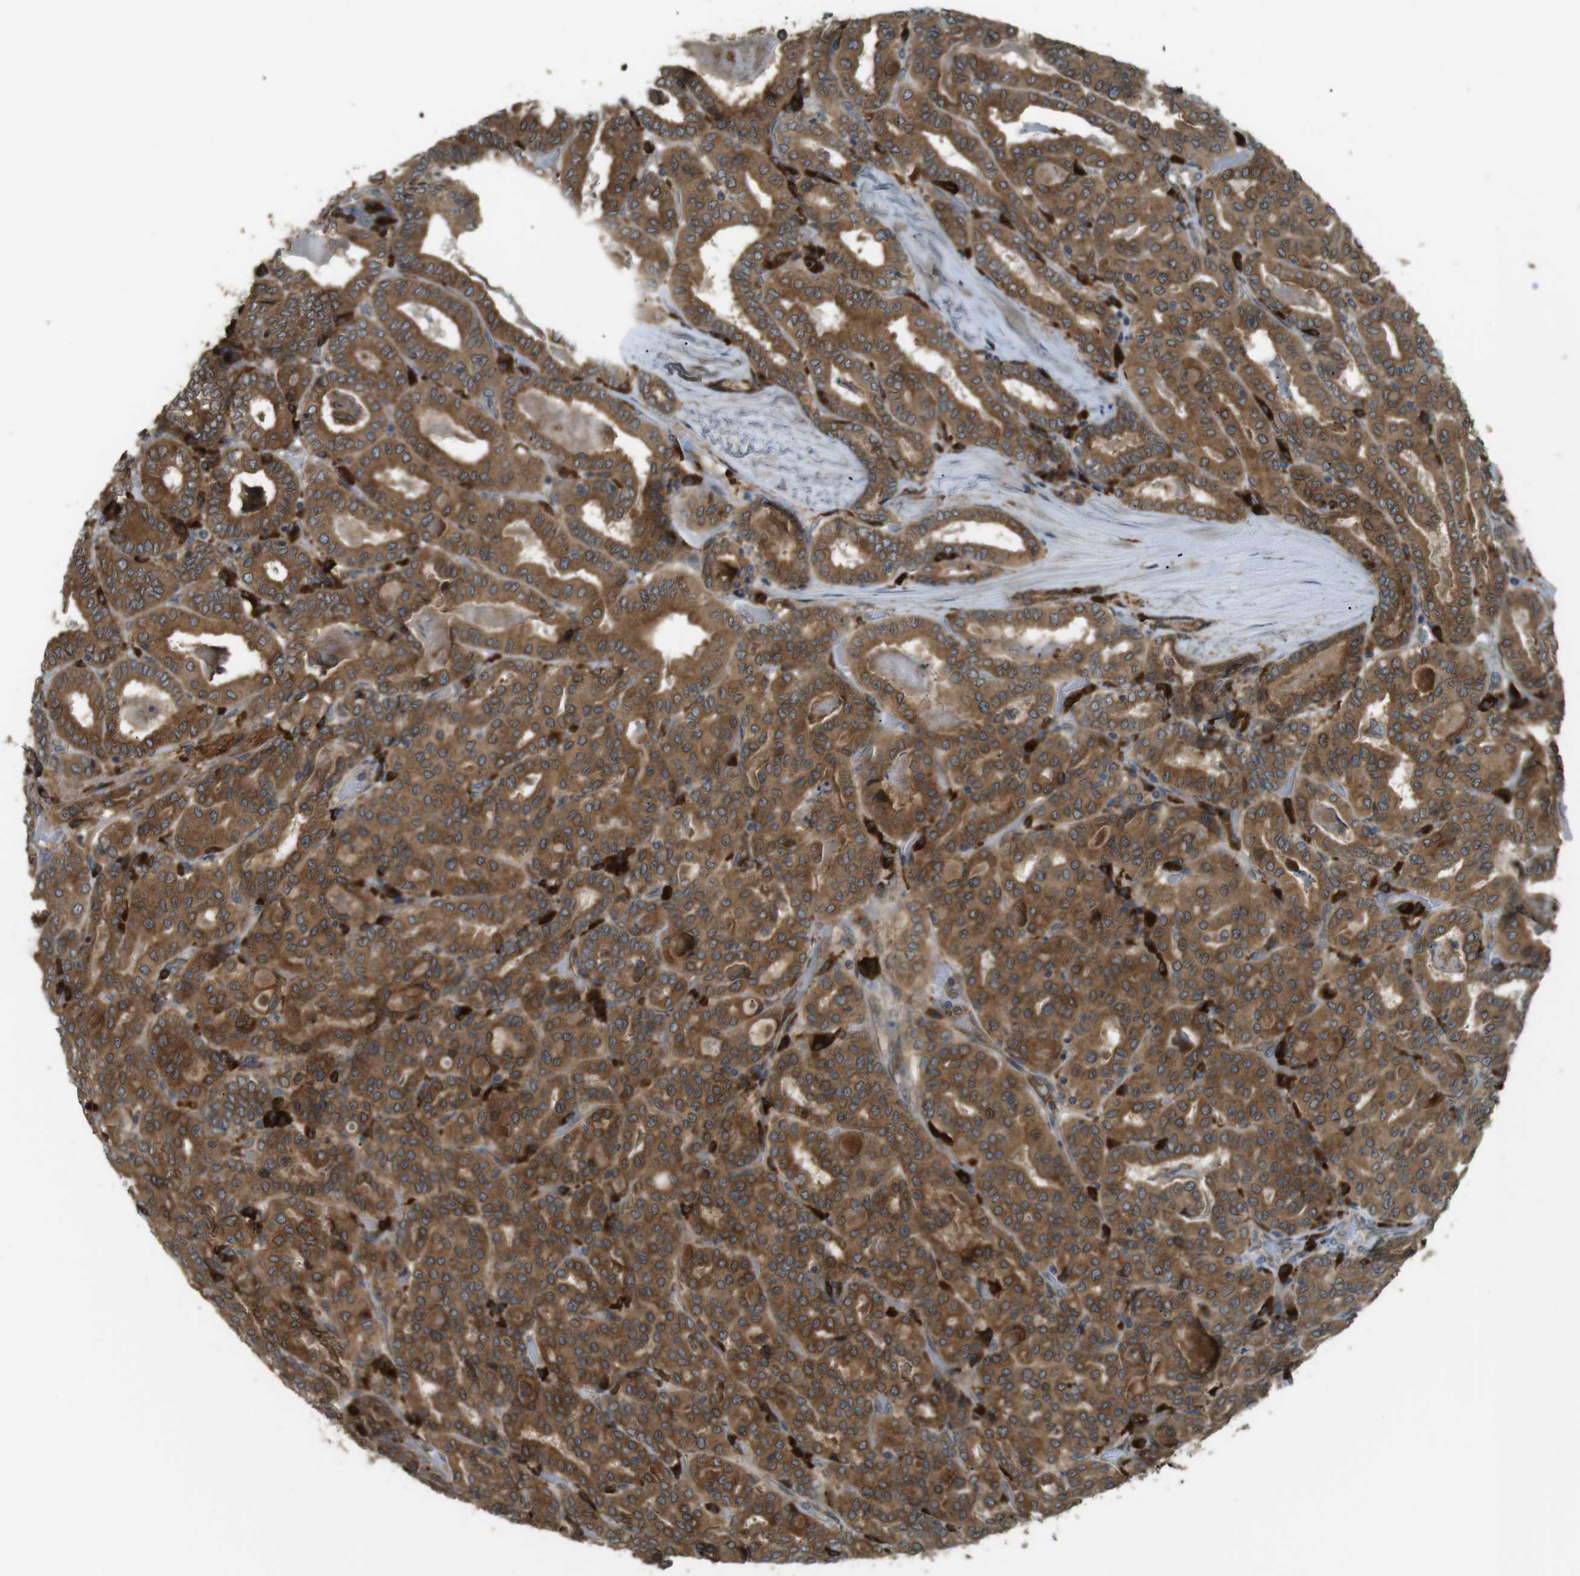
{"staining": {"intensity": "moderate", "quantity": ">75%", "location": "cytoplasmic/membranous"}, "tissue": "thyroid cancer", "cell_type": "Tumor cells", "image_type": "cancer", "snomed": [{"axis": "morphology", "description": "Papillary adenocarcinoma, NOS"}, {"axis": "topography", "description": "Thyroid gland"}], "caption": "Immunohistochemistry (IHC) of thyroid cancer displays medium levels of moderate cytoplasmic/membranous staining in approximately >75% of tumor cells. Using DAB (3,3'-diaminobenzidine) (brown) and hematoxylin (blue) stains, captured at high magnification using brightfield microscopy.", "gene": "TMED4", "patient": {"sex": "female", "age": 42}}